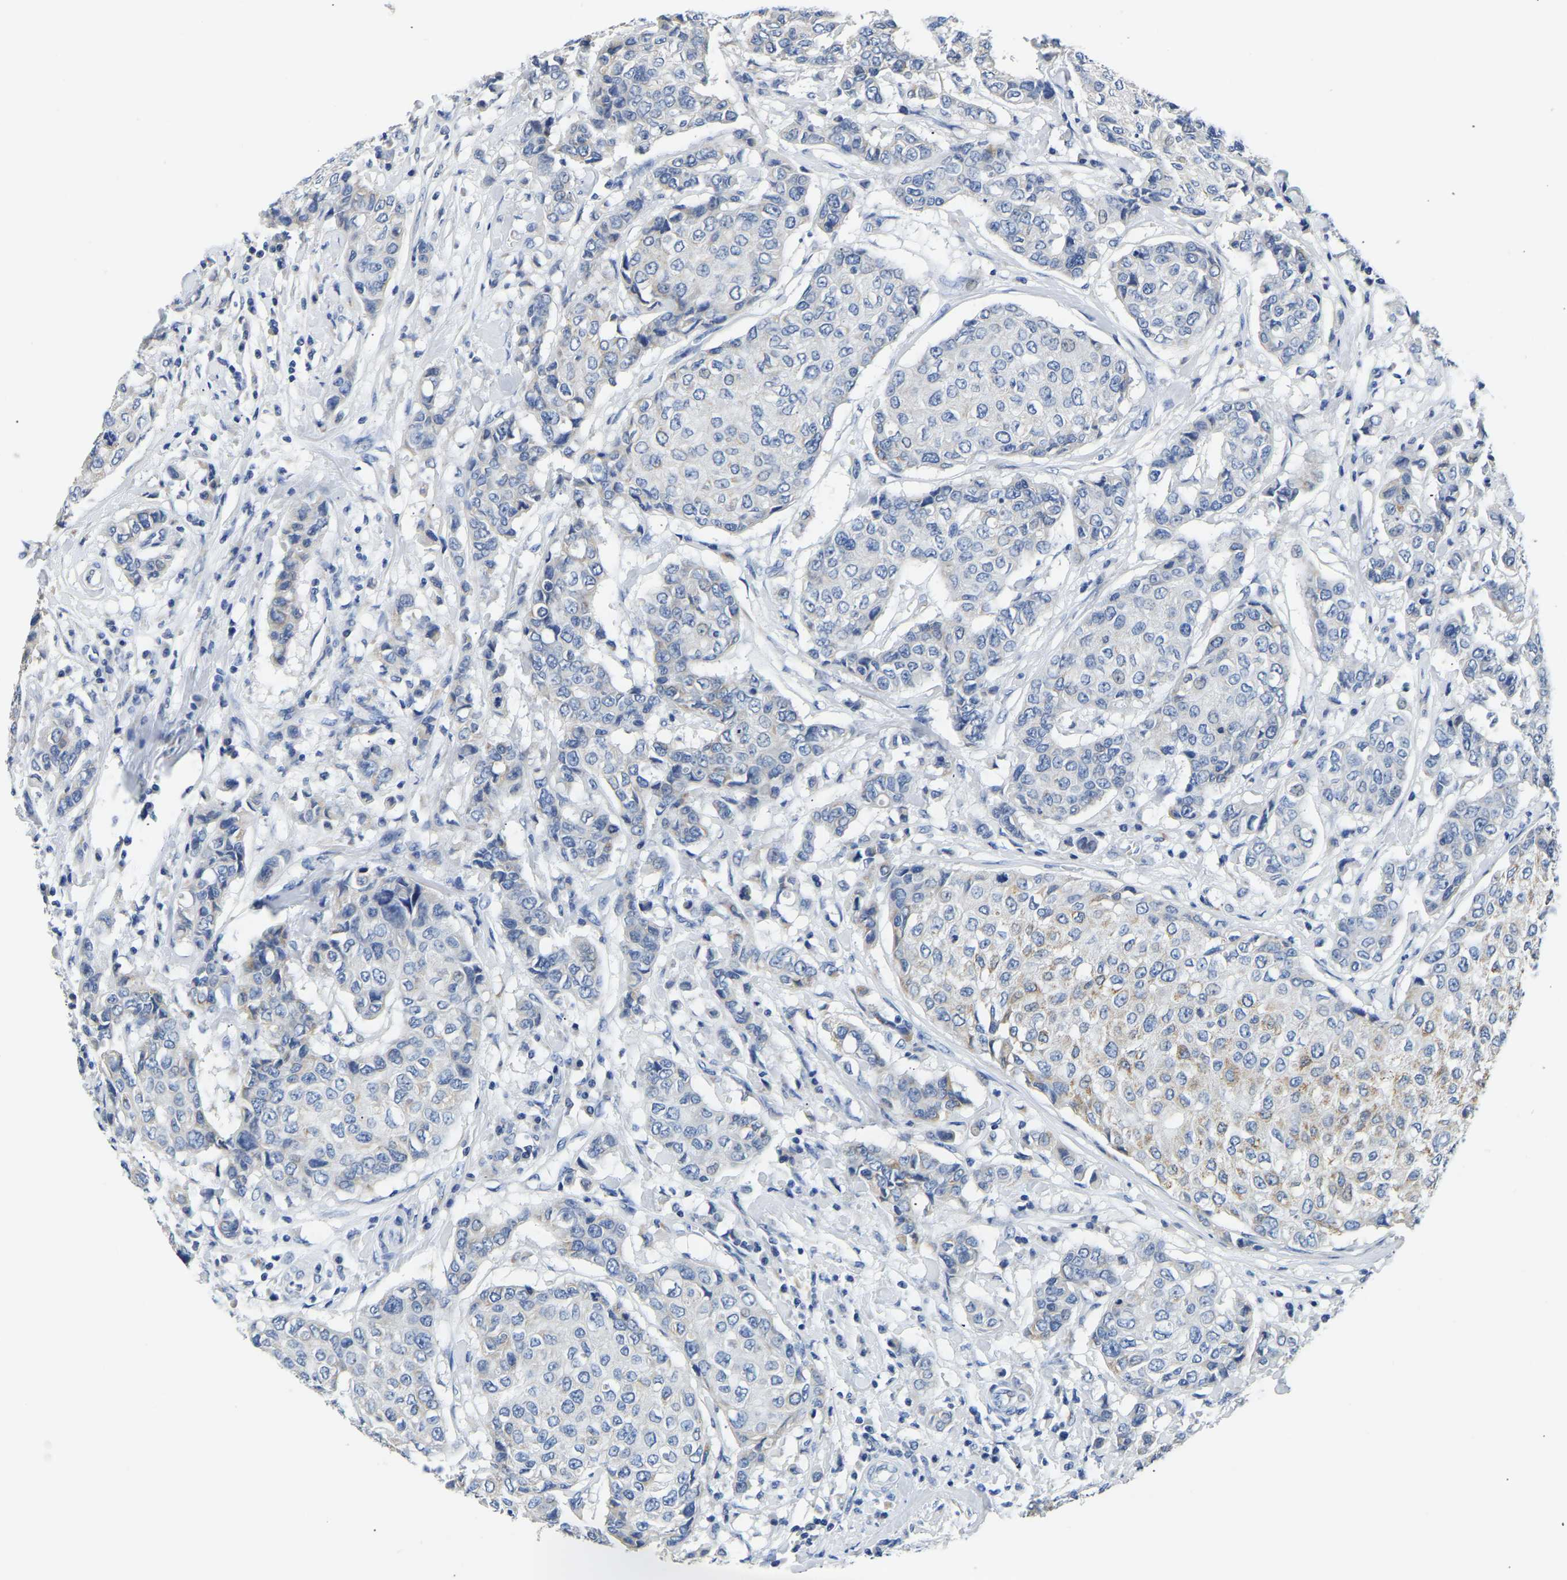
{"staining": {"intensity": "moderate", "quantity": "<25%", "location": "cytoplasmic/membranous"}, "tissue": "breast cancer", "cell_type": "Tumor cells", "image_type": "cancer", "snomed": [{"axis": "morphology", "description": "Duct carcinoma"}, {"axis": "topography", "description": "Breast"}], "caption": "Immunohistochemistry (IHC) of infiltrating ductal carcinoma (breast) displays low levels of moderate cytoplasmic/membranous expression in about <25% of tumor cells. The staining was performed using DAB to visualize the protein expression in brown, while the nuclei were stained in blue with hematoxylin (Magnification: 20x).", "gene": "PCK2", "patient": {"sex": "female", "age": 27}}